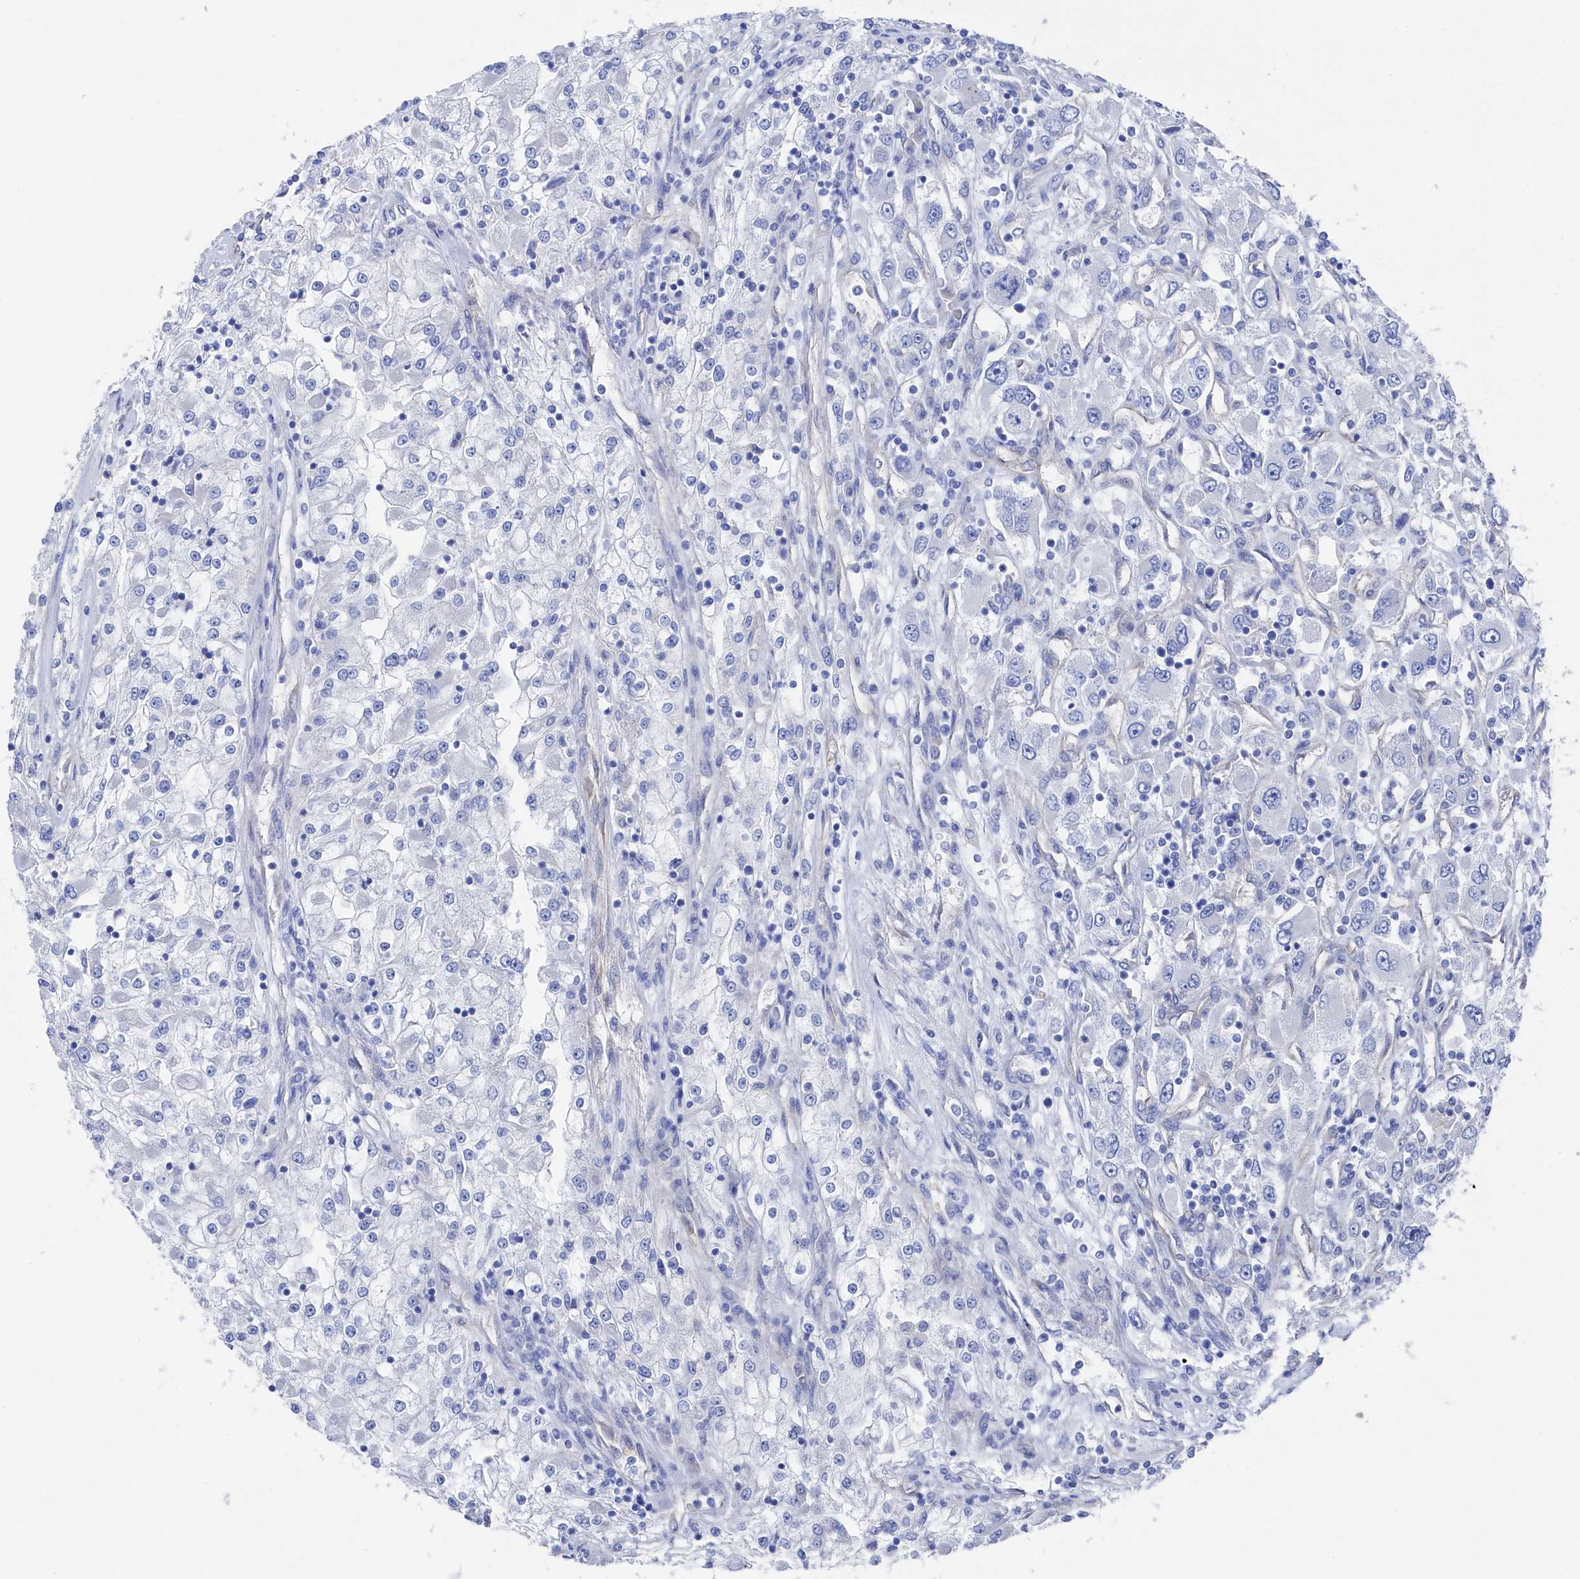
{"staining": {"intensity": "negative", "quantity": "none", "location": "none"}, "tissue": "renal cancer", "cell_type": "Tumor cells", "image_type": "cancer", "snomed": [{"axis": "morphology", "description": "Adenocarcinoma, NOS"}, {"axis": "topography", "description": "Kidney"}], "caption": "A micrograph of renal cancer (adenocarcinoma) stained for a protein shows no brown staining in tumor cells.", "gene": "TMOD2", "patient": {"sex": "female", "age": 52}}